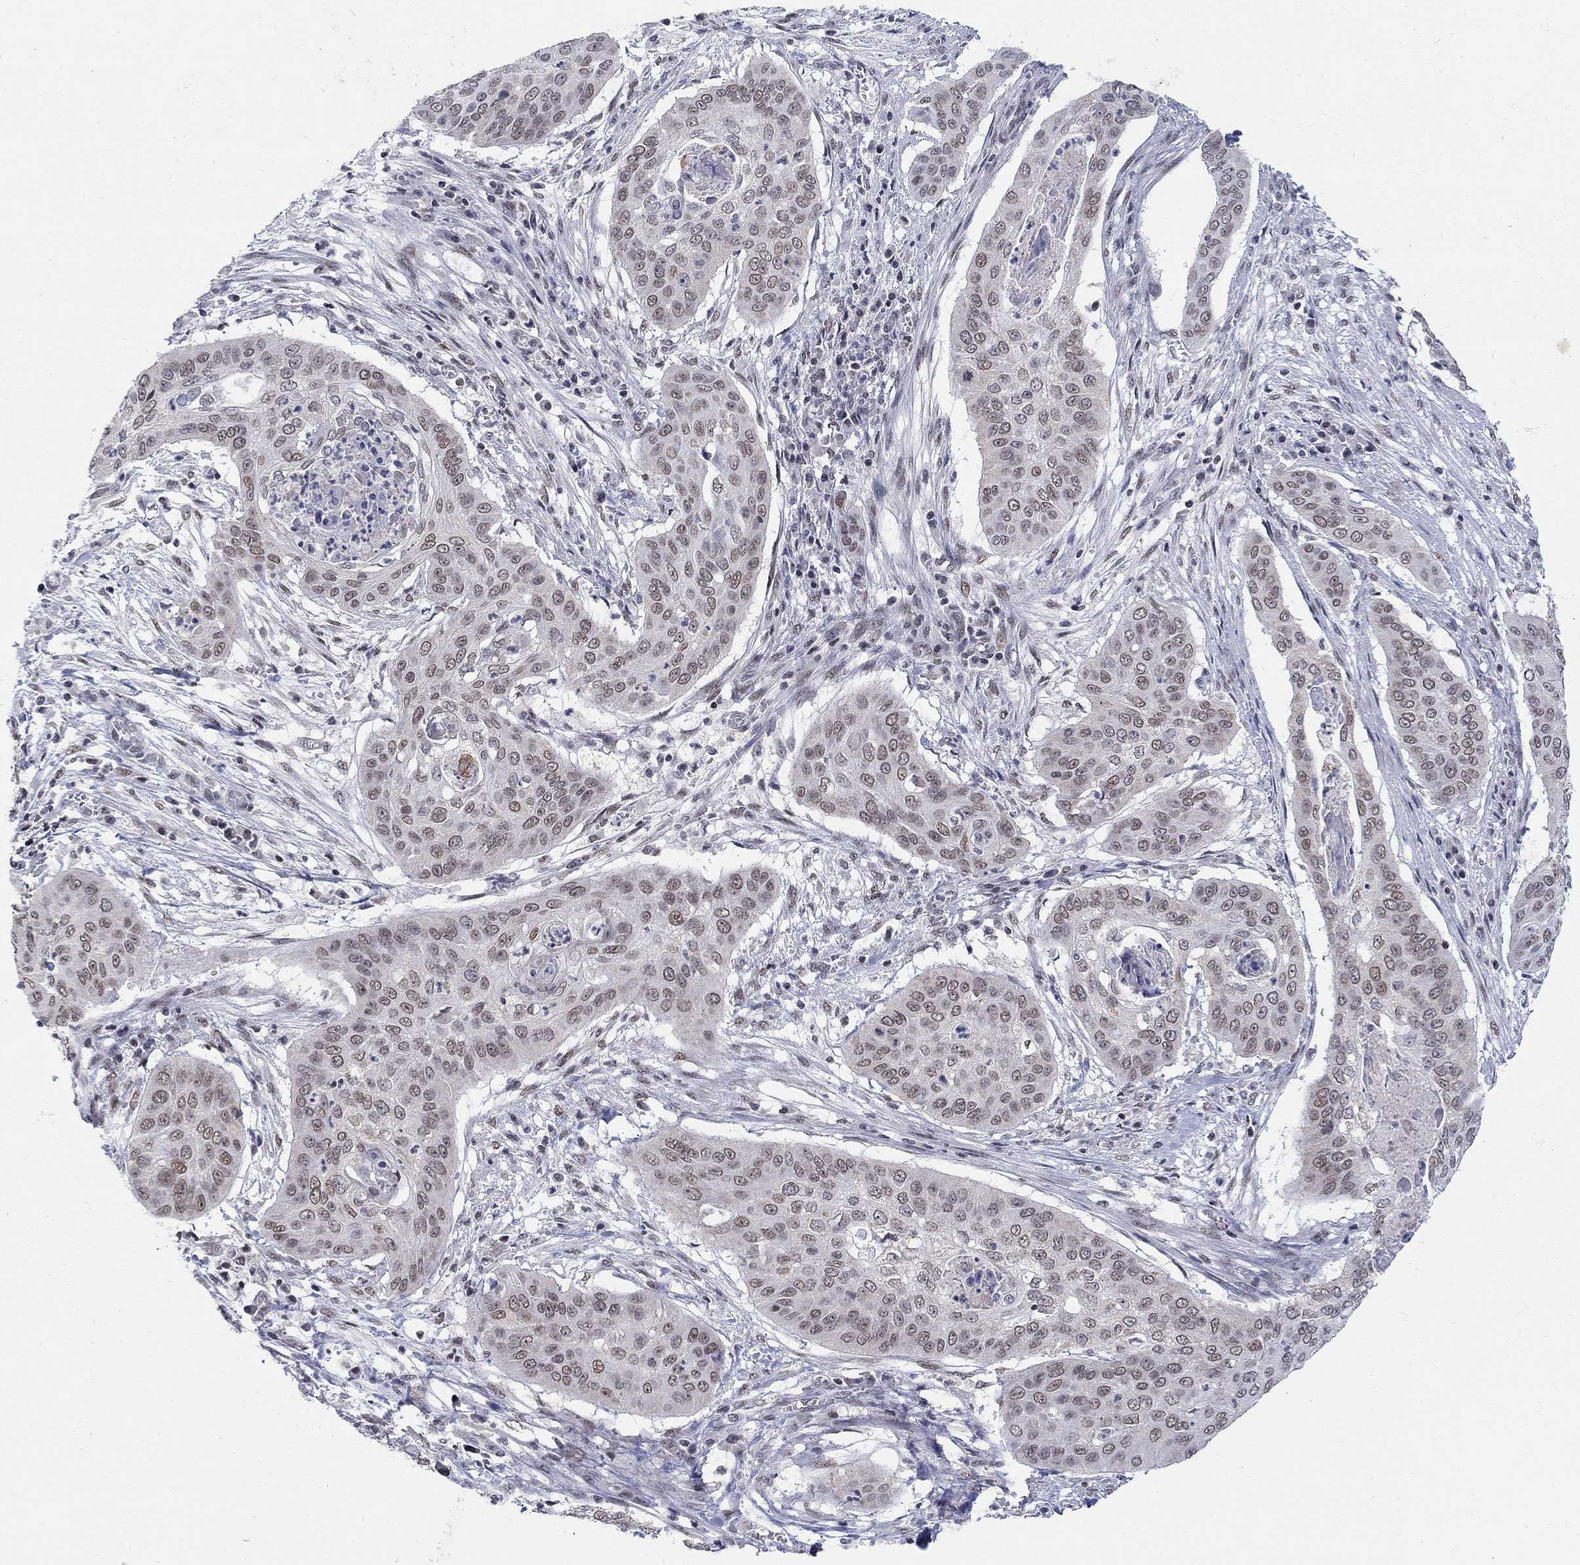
{"staining": {"intensity": "weak", "quantity": "<25%", "location": "nuclear"}, "tissue": "cervical cancer", "cell_type": "Tumor cells", "image_type": "cancer", "snomed": [{"axis": "morphology", "description": "Squamous cell carcinoma, NOS"}, {"axis": "topography", "description": "Cervix"}], "caption": "High power microscopy histopathology image of an immunohistochemistry (IHC) histopathology image of cervical cancer (squamous cell carcinoma), revealing no significant positivity in tumor cells.", "gene": "KLF12", "patient": {"sex": "female", "age": 39}}